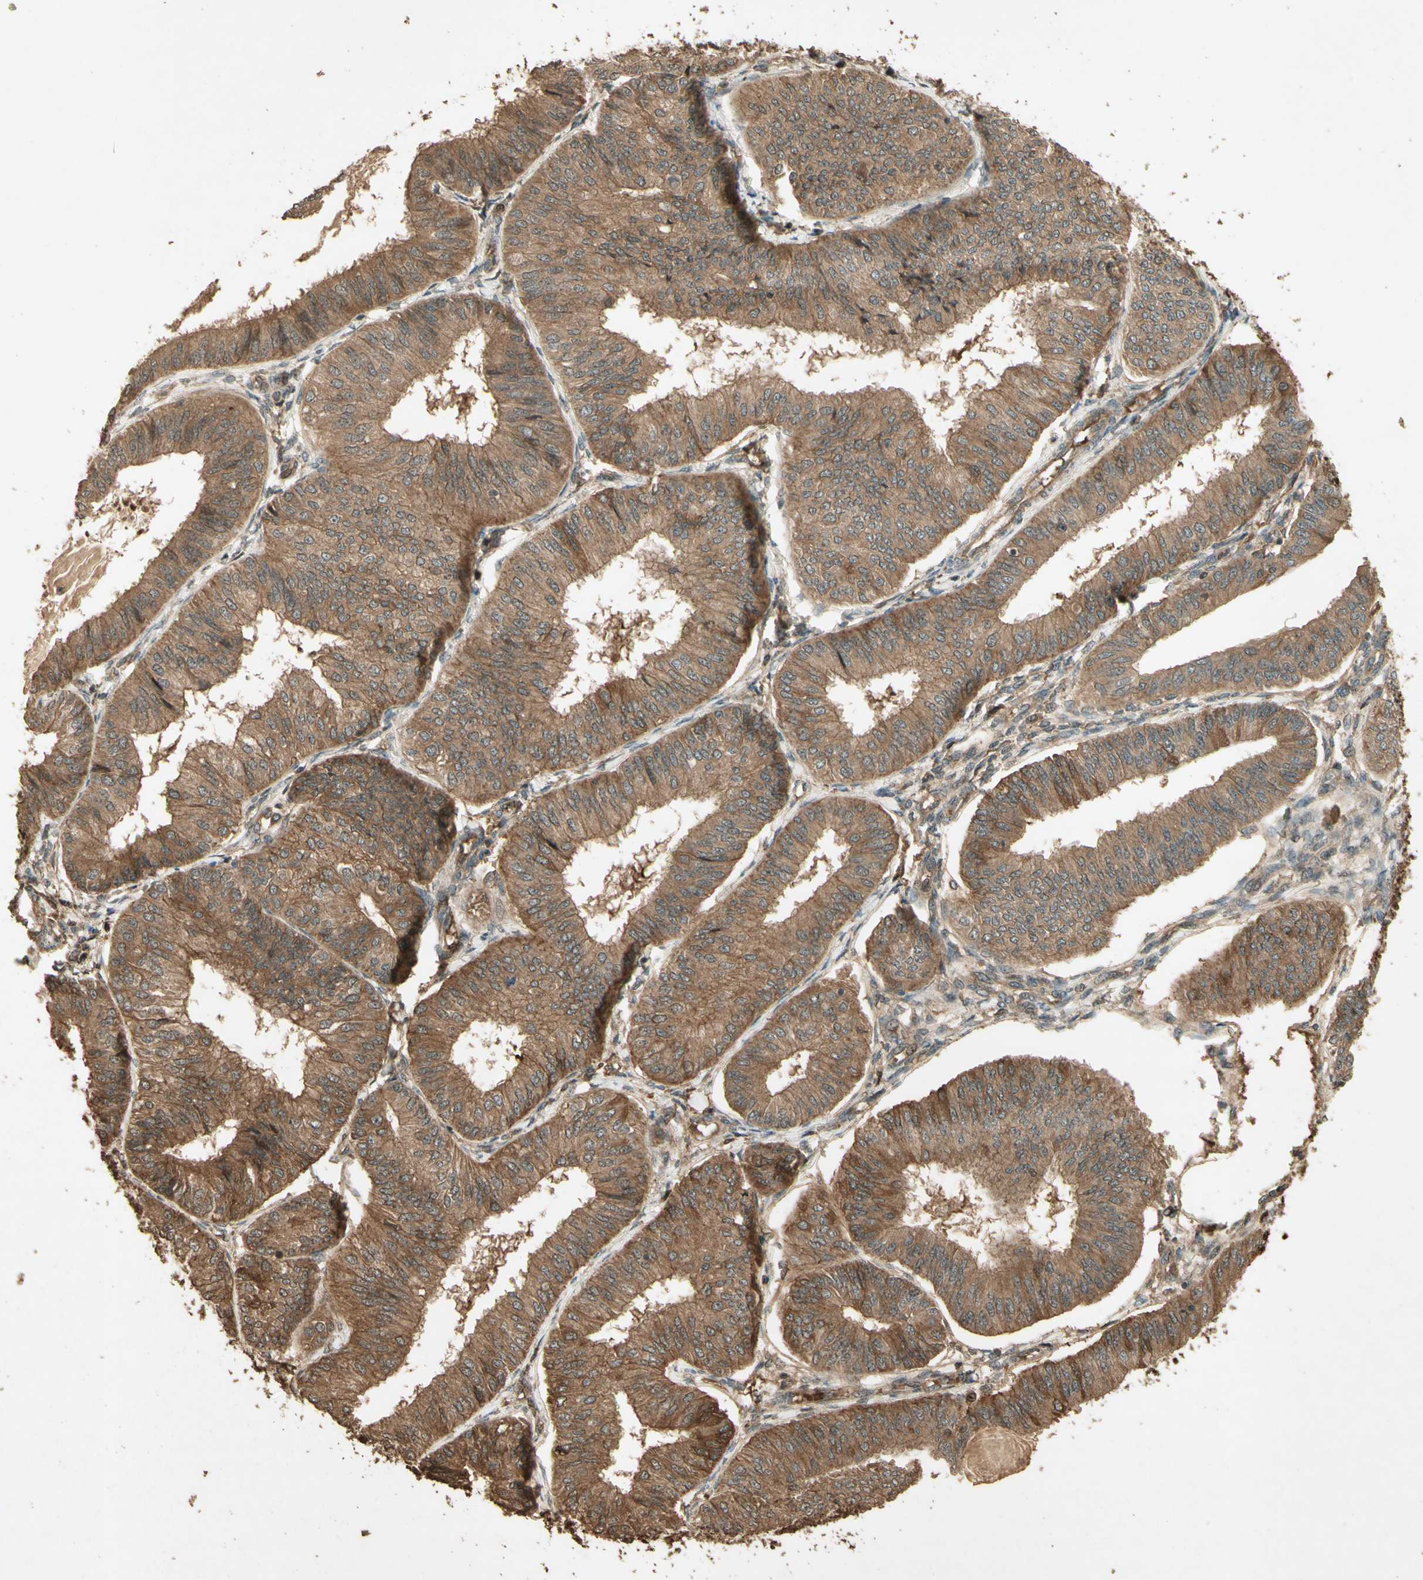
{"staining": {"intensity": "moderate", "quantity": ">75%", "location": "cytoplasmic/membranous"}, "tissue": "endometrial cancer", "cell_type": "Tumor cells", "image_type": "cancer", "snomed": [{"axis": "morphology", "description": "Adenocarcinoma, NOS"}, {"axis": "topography", "description": "Endometrium"}], "caption": "There is medium levels of moderate cytoplasmic/membranous positivity in tumor cells of endometrial adenocarcinoma, as demonstrated by immunohistochemical staining (brown color).", "gene": "SMAD9", "patient": {"sex": "female", "age": 58}}